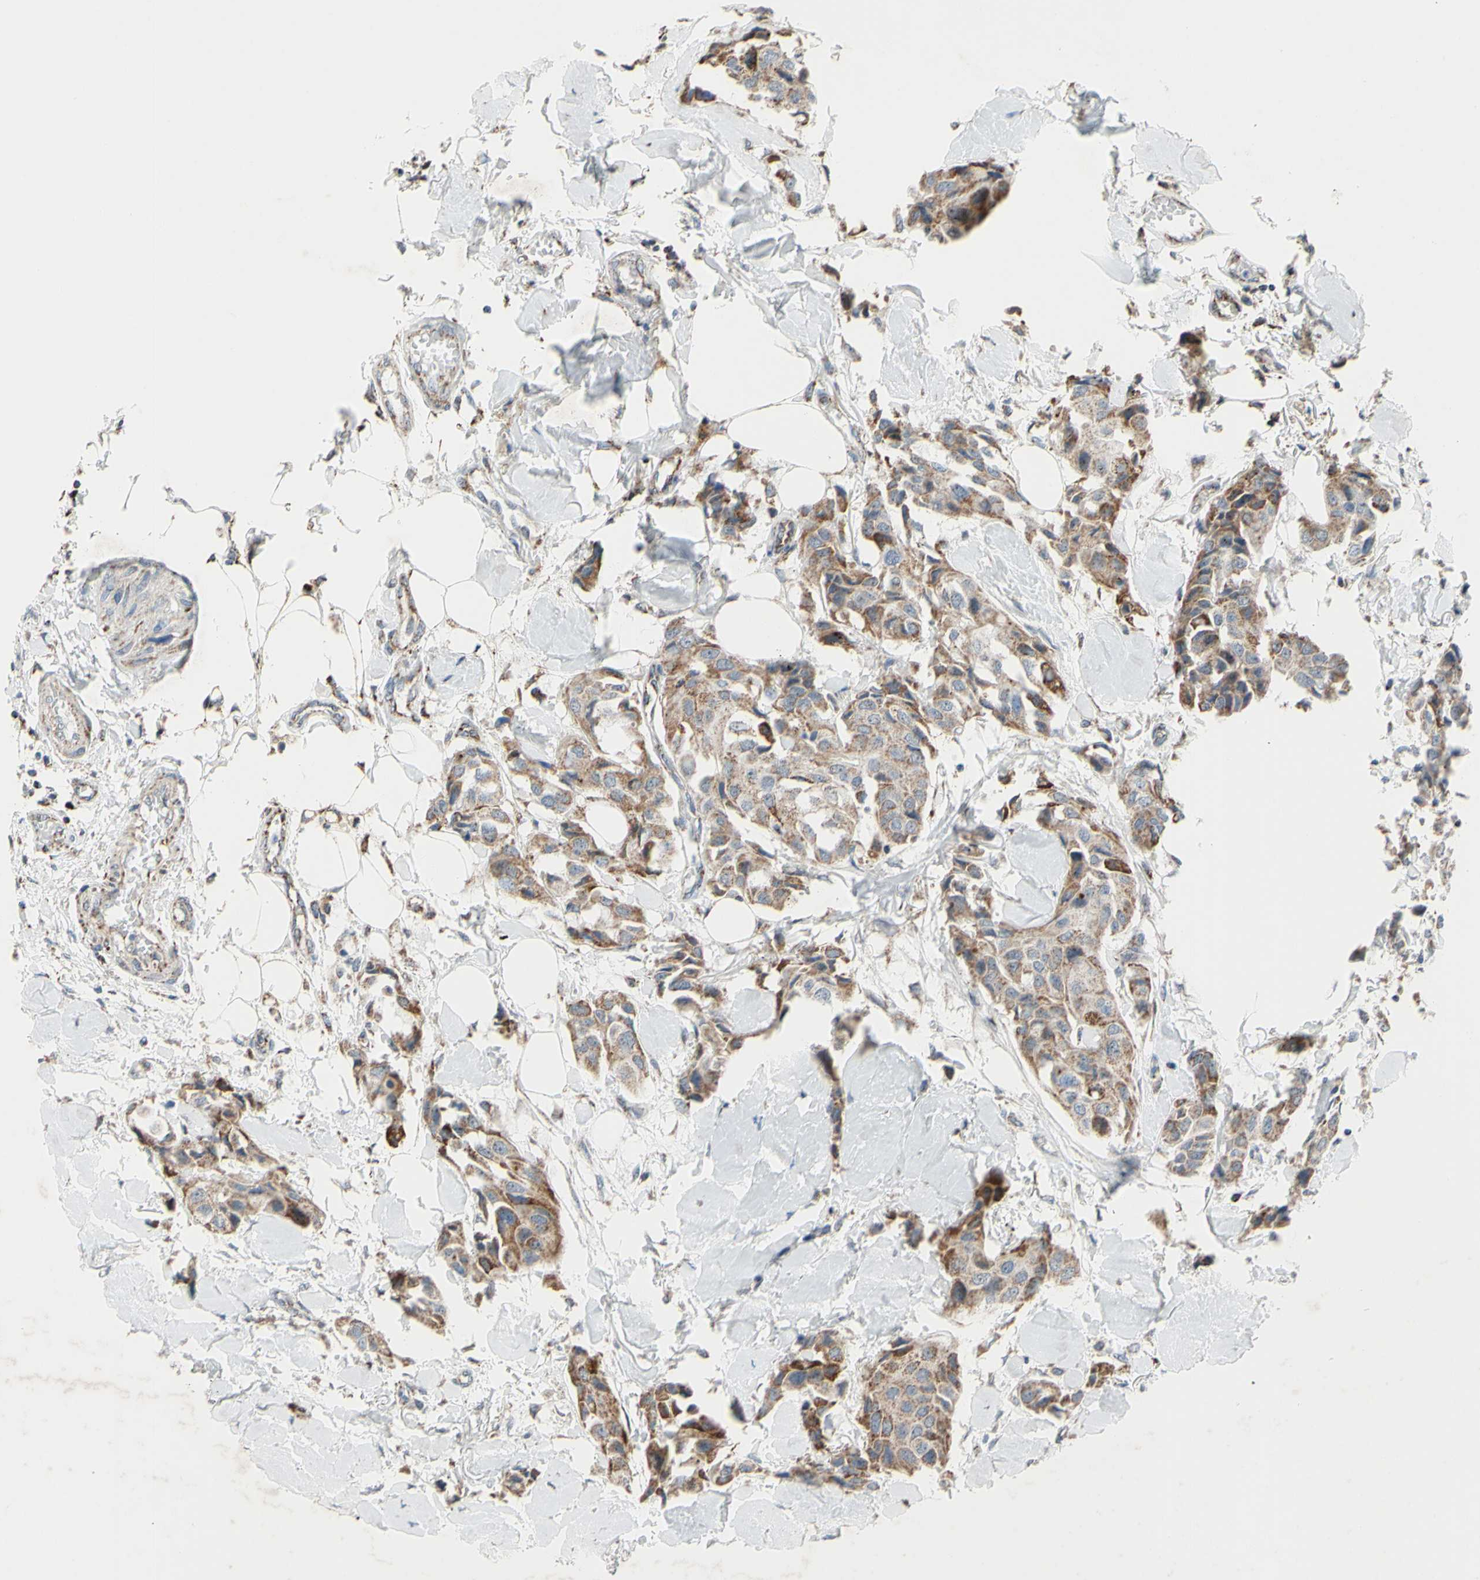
{"staining": {"intensity": "moderate", "quantity": ">75%", "location": "cytoplasmic/membranous"}, "tissue": "breast cancer", "cell_type": "Tumor cells", "image_type": "cancer", "snomed": [{"axis": "morphology", "description": "Duct carcinoma"}, {"axis": "topography", "description": "Breast"}], "caption": "Breast cancer was stained to show a protein in brown. There is medium levels of moderate cytoplasmic/membranous positivity in approximately >75% of tumor cells. (DAB IHC, brown staining for protein, blue staining for nuclei).", "gene": "GLT8D1", "patient": {"sex": "female", "age": 80}}